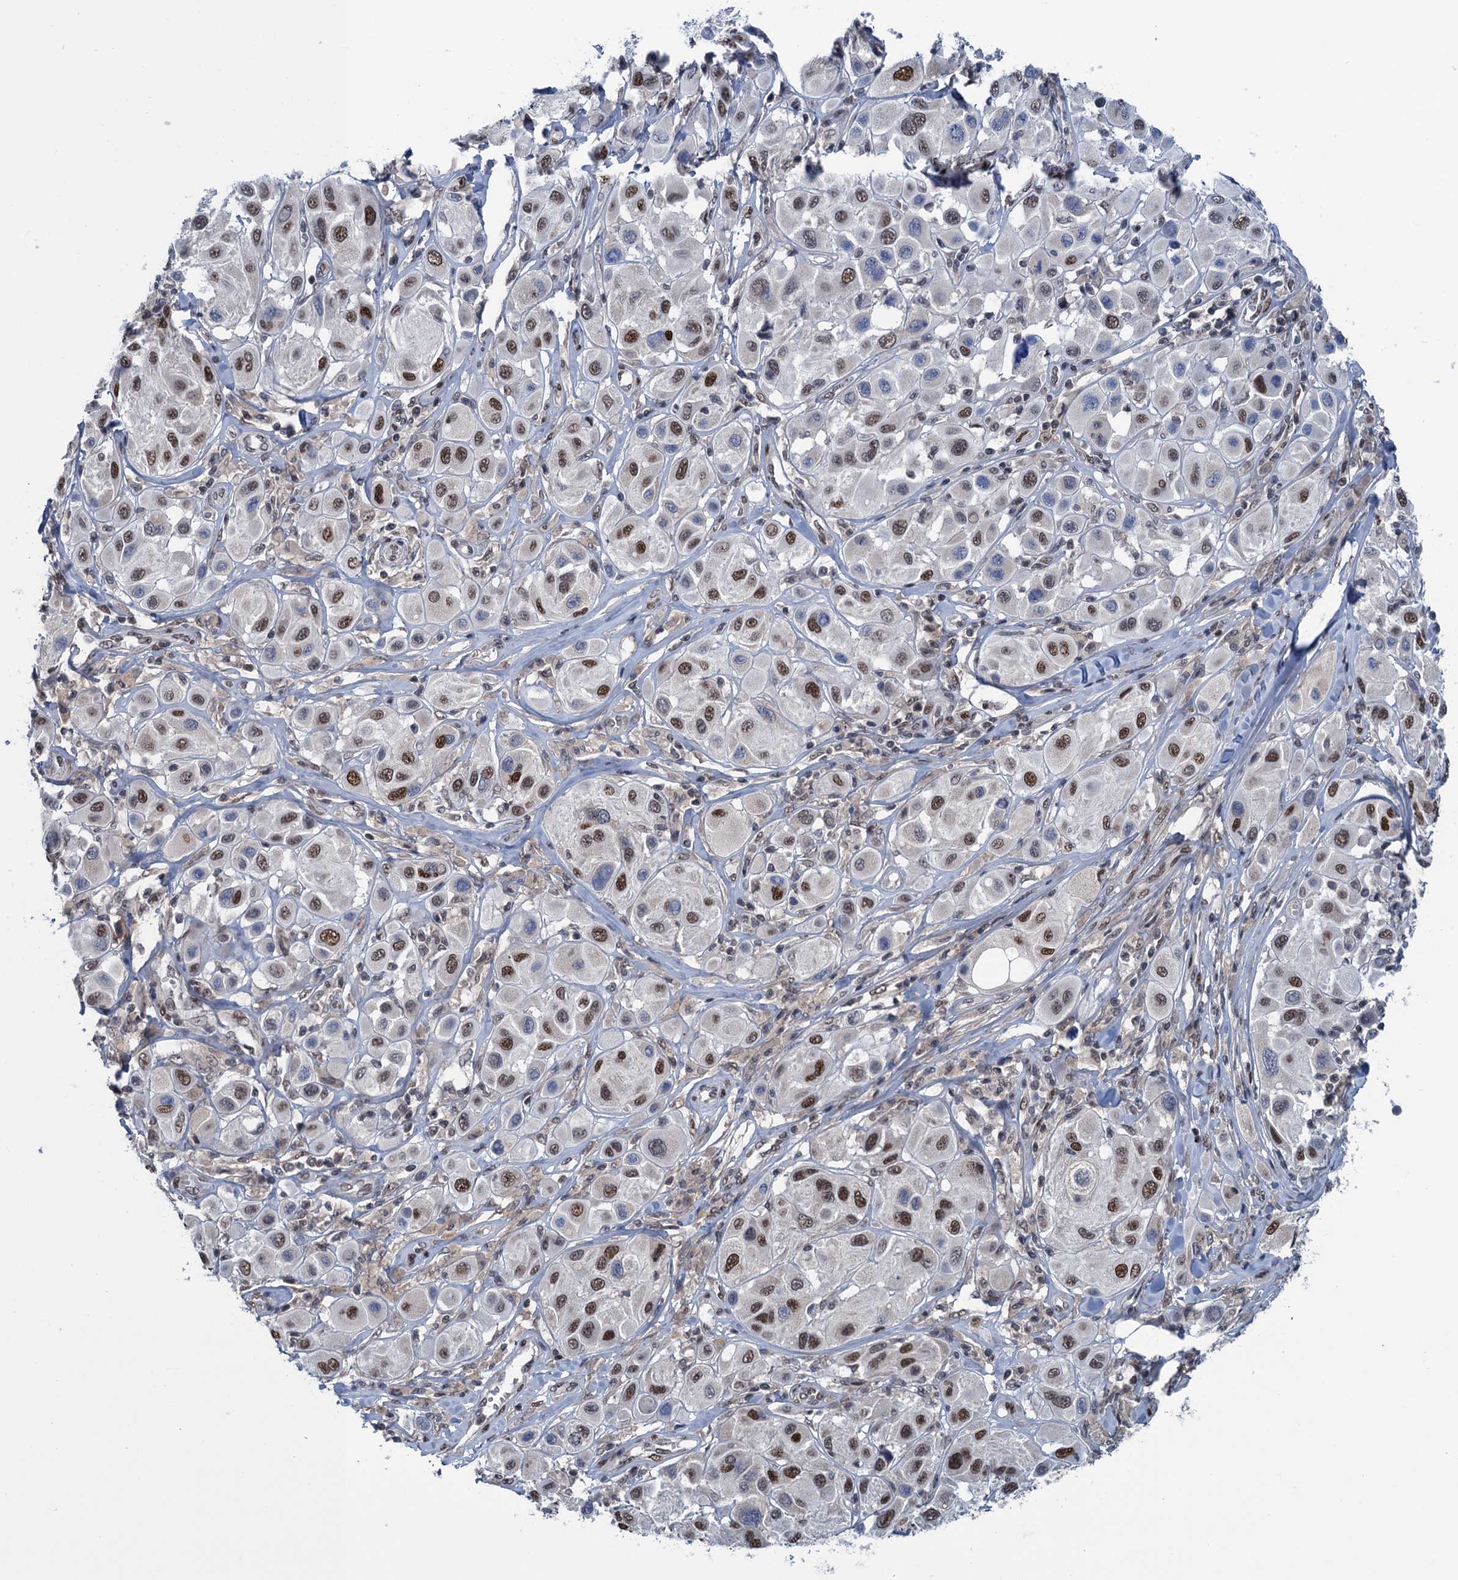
{"staining": {"intensity": "moderate", "quantity": "25%-75%", "location": "nuclear"}, "tissue": "melanoma", "cell_type": "Tumor cells", "image_type": "cancer", "snomed": [{"axis": "morphology", "description": "Malignant melanoma, Metastatic site"}, {"axis": "topography", "description": "Skin"}], "caption": "Human malignant melanoma (metastatic site) stained for a protein (brown) exhibits moderate nuclear positive expression in approximately 25%-75% of tumor cells.", "gene": "SAE1", "patient": {"sex": "male", "age": 41}}